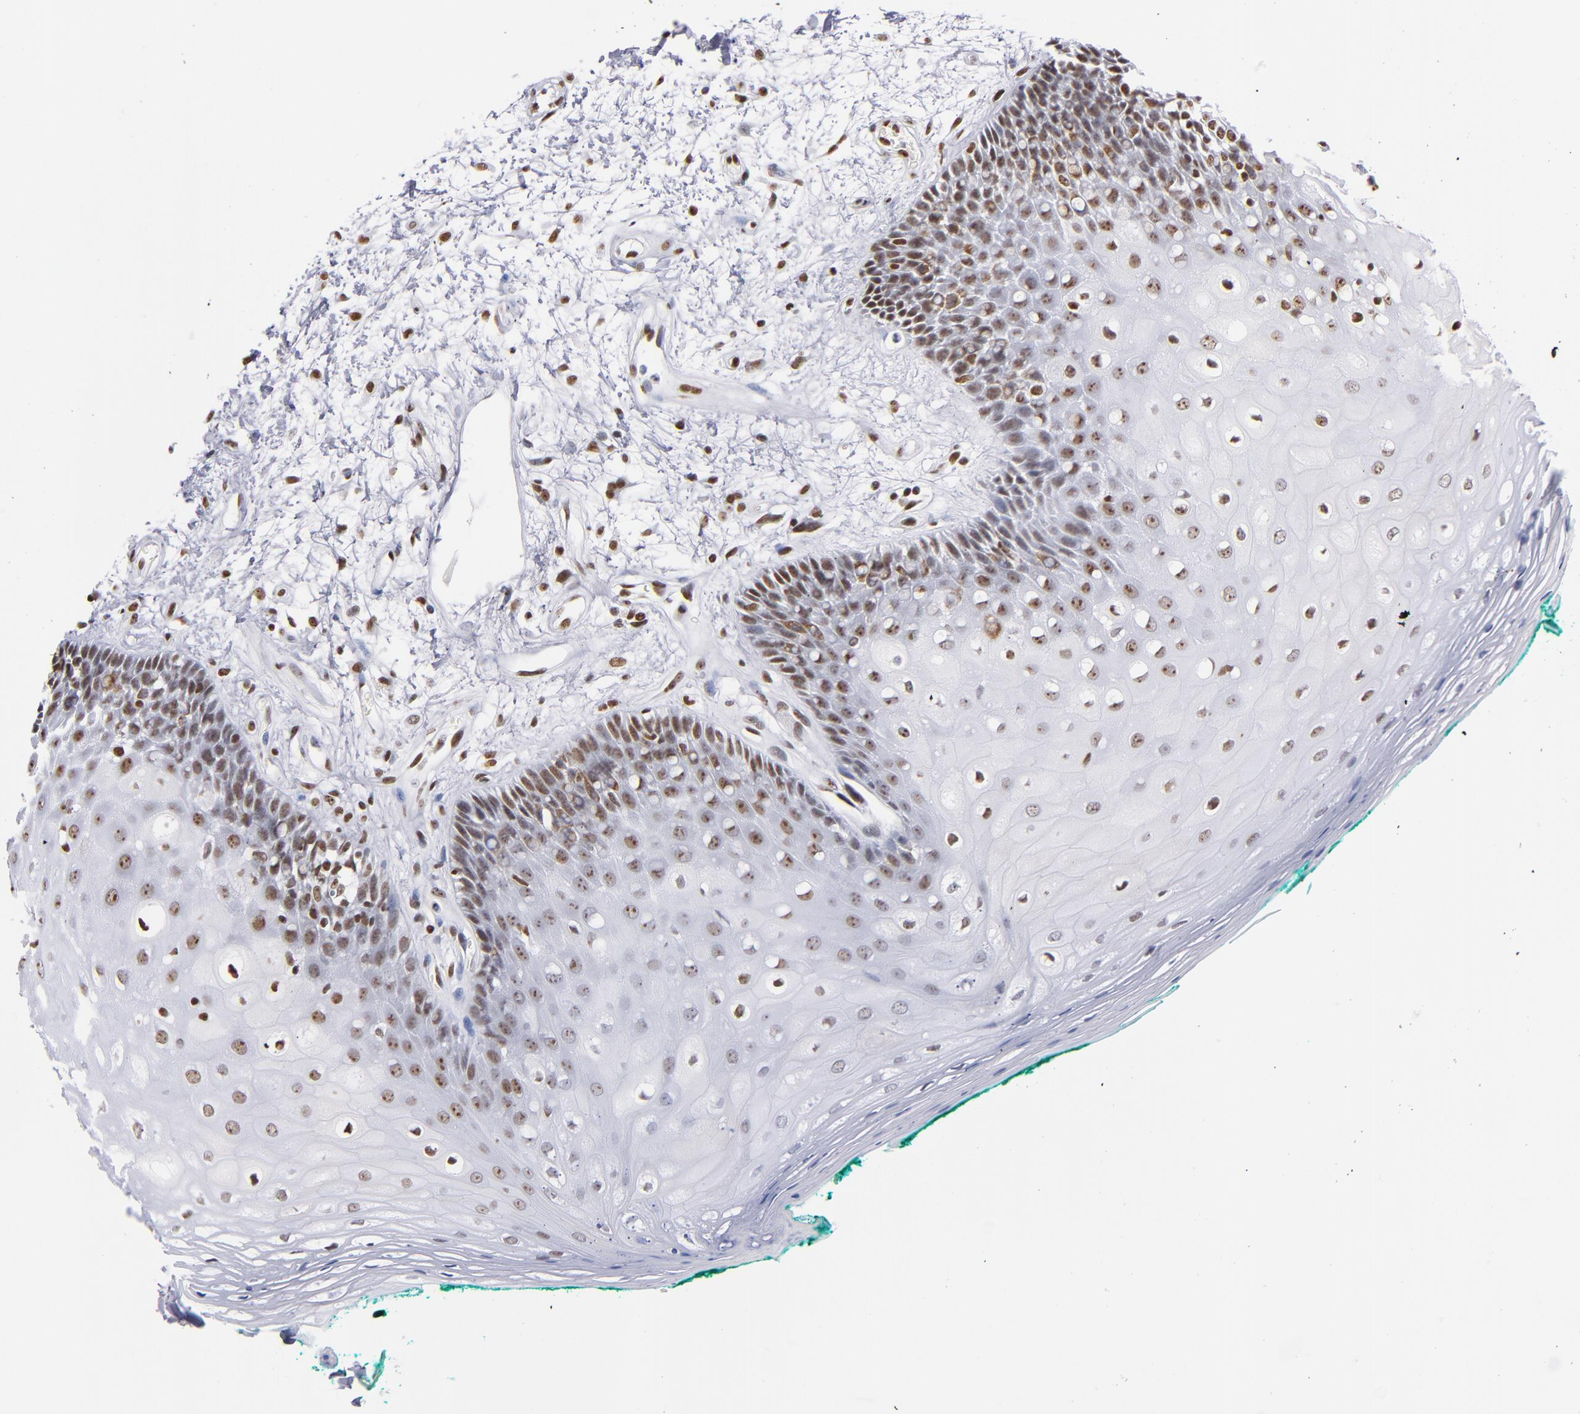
{"staining": {"intensity": "moderate", "quantity": "25%-75%", "location": "nuclear"}, "tissue": "oral mucosa", "cell_type": "Squamous epithelial cells", "image_type": "normal", "snomed": [{"axis": "morphology", "description": "Normal tissue, NOS"}, {"axis": "morphology", "description": "Squamous cell carcinoma, NOS"}, {"axis": "topography", "description": "Skeletal muscle"}, {"axis": "topography", "description": "Oral tissue"}, {"axis": "topography", "description": "Head-Neck"}], "caption": "IHC of unremarkable oral mucosa exhibits medium levels of moderate nuclear staining in about 25%-75% of squamous epithelial cells.", "gene": "IFI16", "patient": {"sex": "female", "age": 84}}